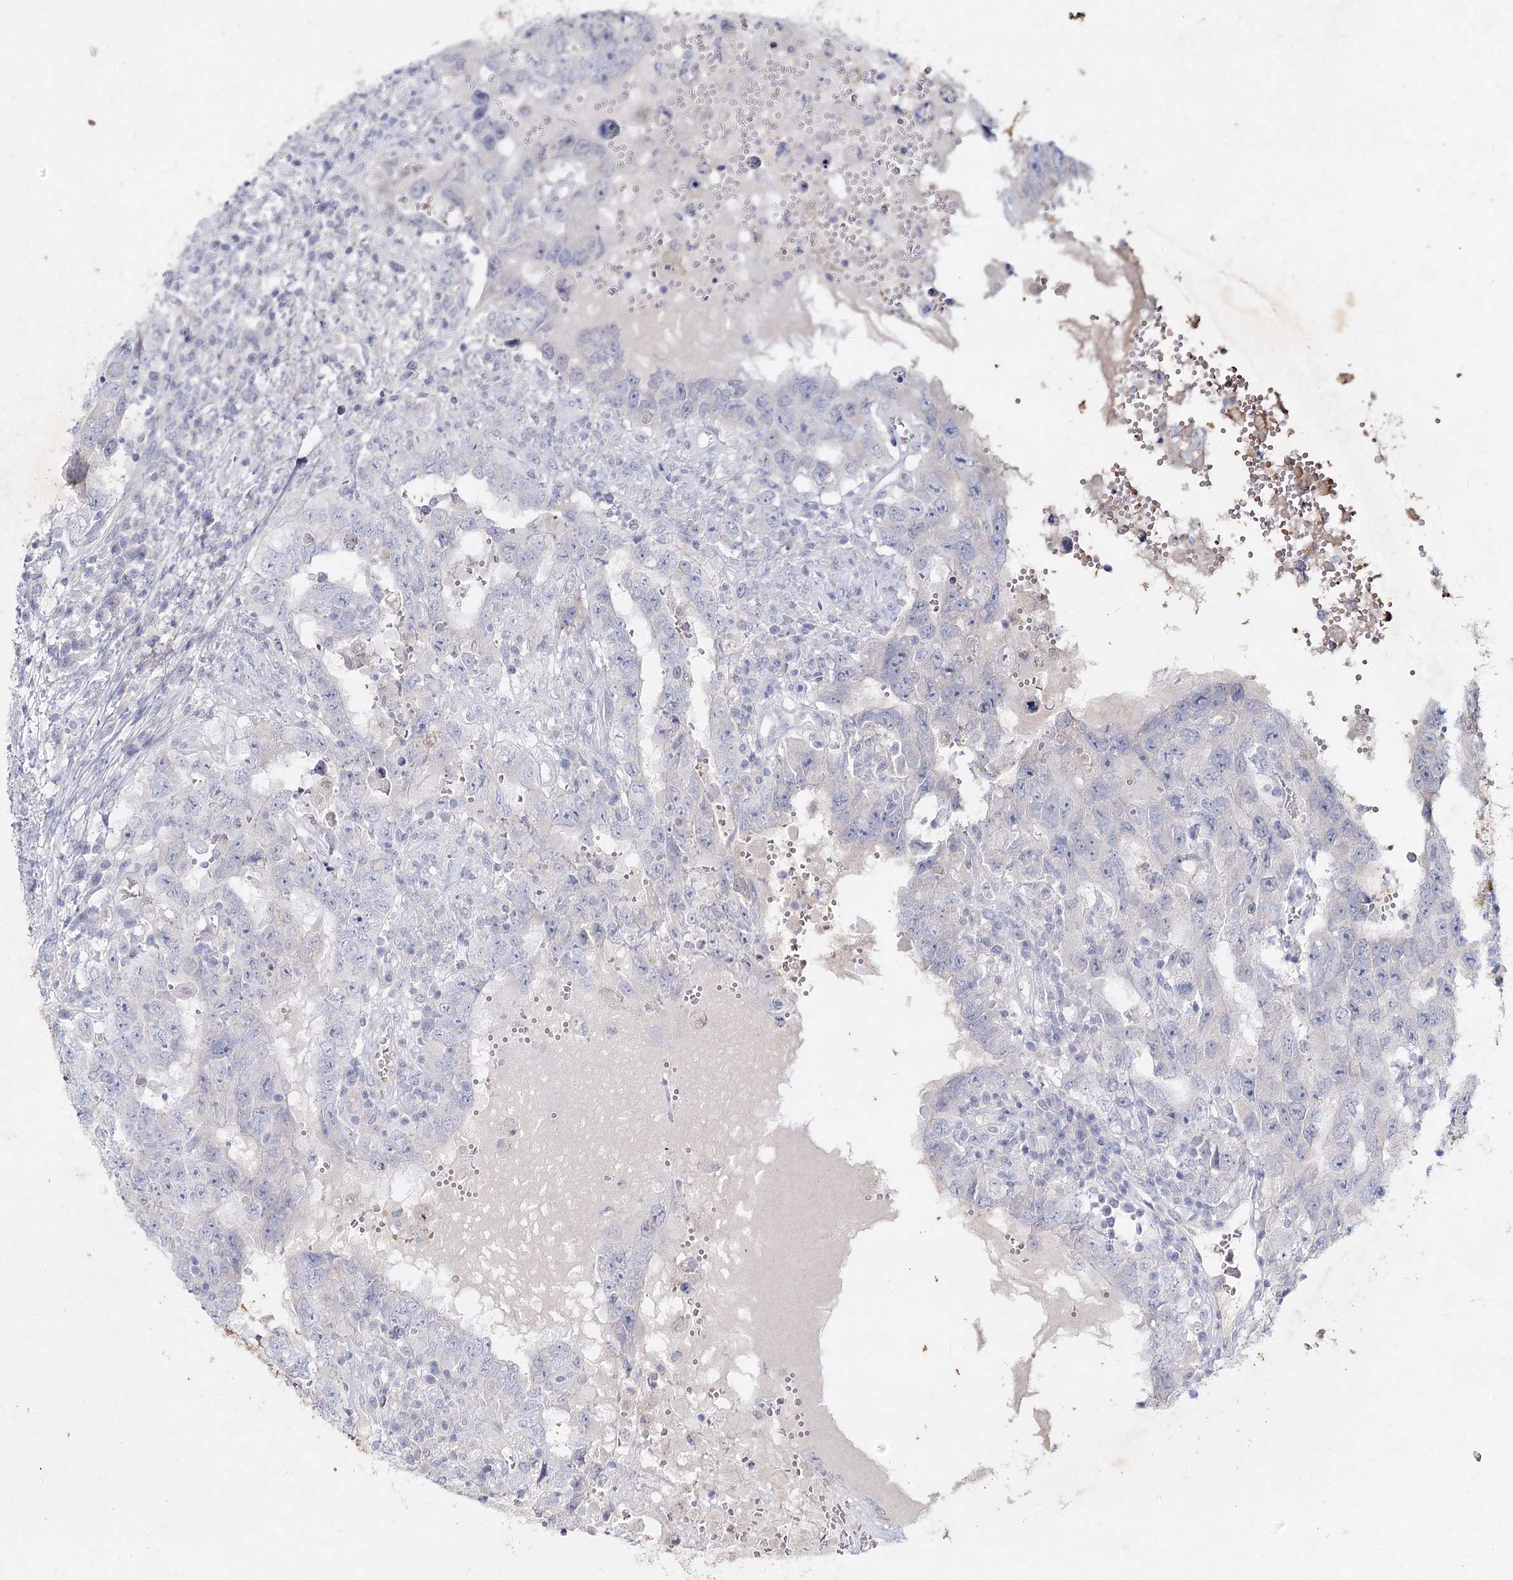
{"staining": {"intensity": "negative", "quantity": "none", "location": "none"}, "tissue": "testis cancer", "cell_type": "Tumor cells", "image_type": "cancer", "snomed": [{"axis": "morphology", "description": "Carcinoma, Embryonal, NOS"}, {"axis": "topography", "description": "Testis"}], "caption": "This is an IHC image of embryonal carcinoma (testis). There is no staining in tumor cells.", "gene": "CCDC73", "patient": {"sex": "male", "age": 26}}